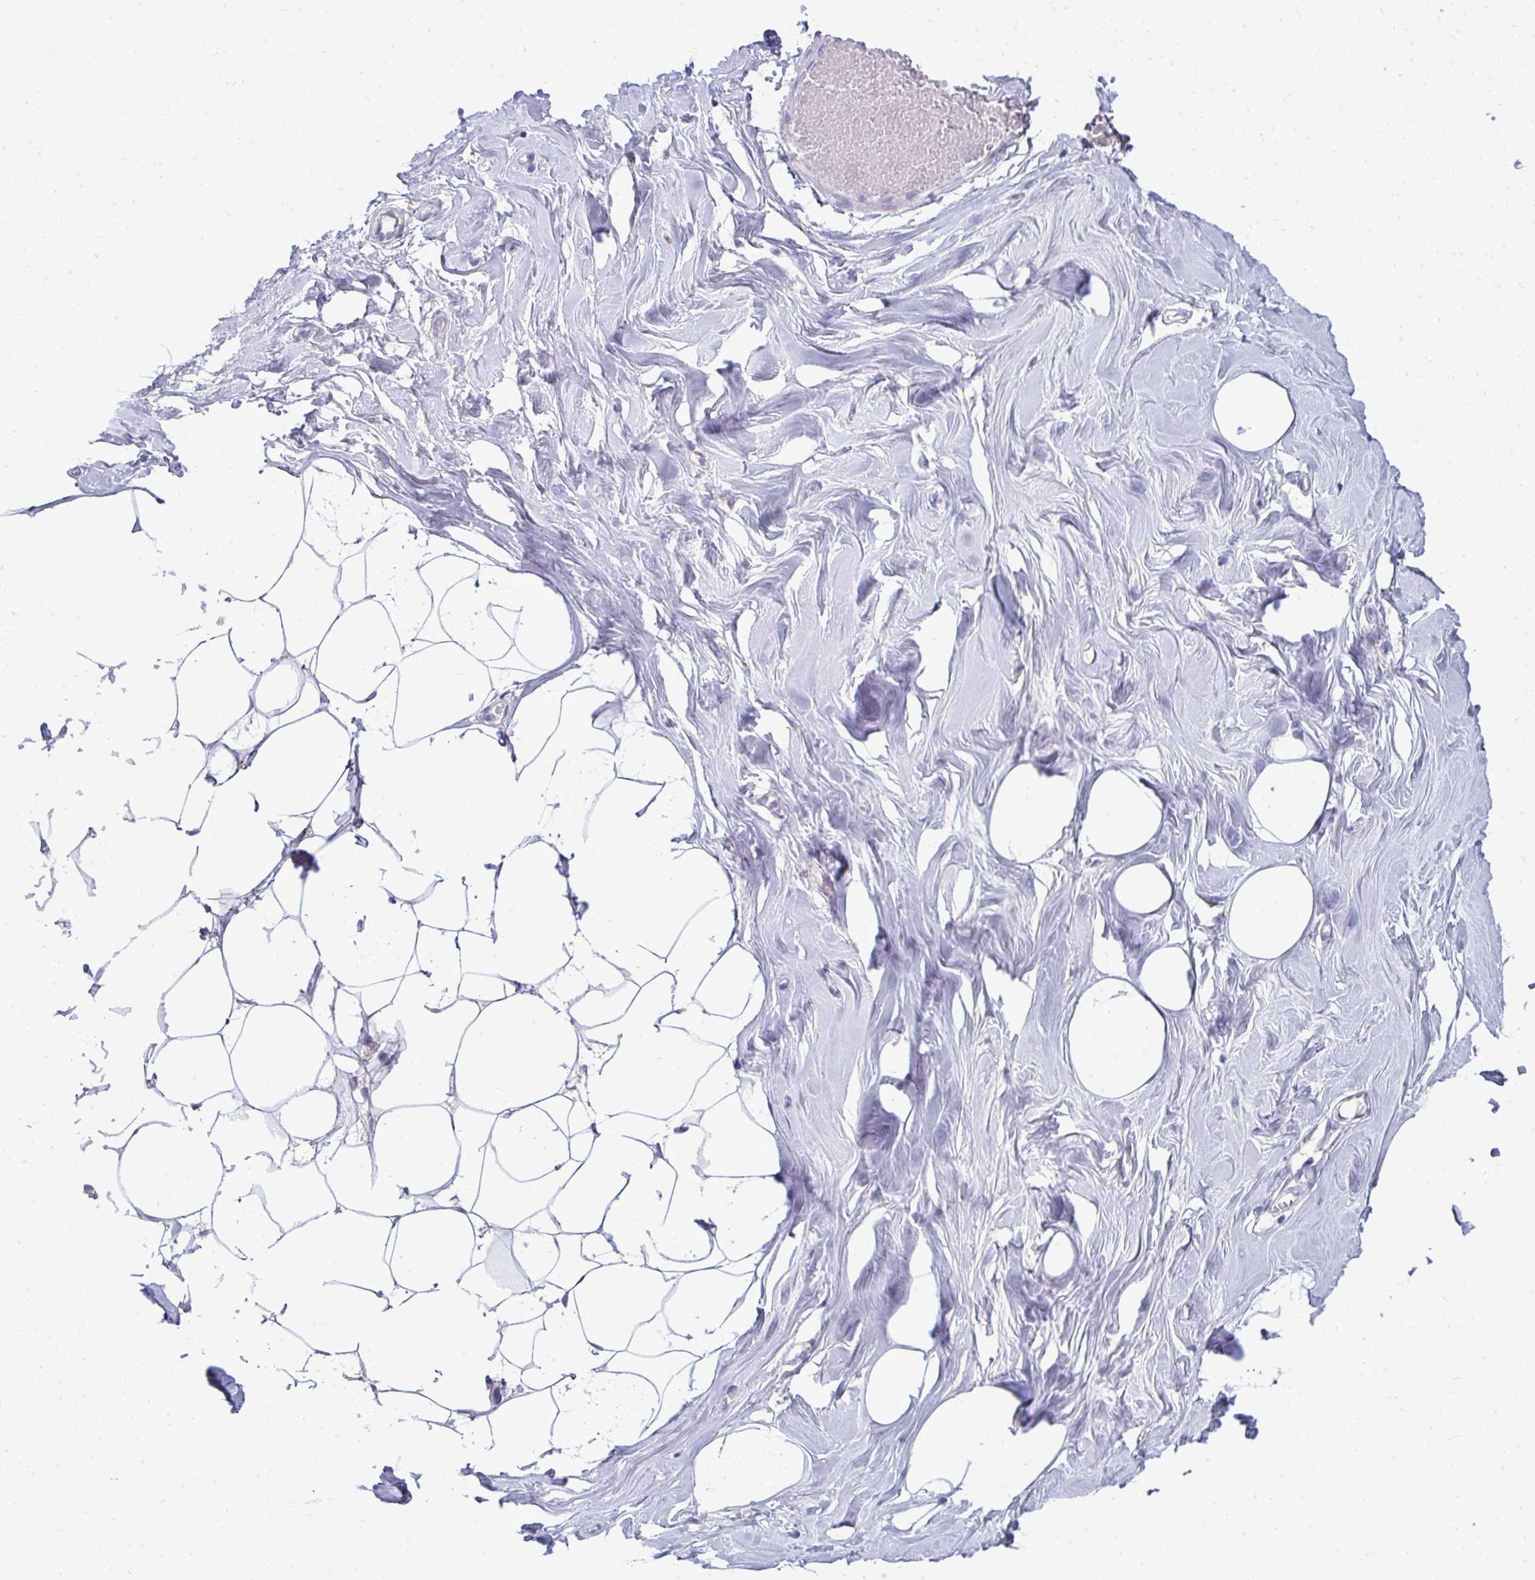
{"staining": {"intensity": "negative", "quantity": "none", "location": "none"}, "tissue": "breast", "cell_type": "Adipocytes", "image_type": "normal", "snomed": [{"axis": "morphology", "description": "Normal tissue, NOS"}, {"axis": "topography", "description": "Breast"}], "caption": "An IHC photomicrograph of normal breast is shown. There is no staining in adipocytes of breast. (DAB (3,3'-diaminobenzidine) immunohistochemistry visualized using brightfield microscopy, high magnification).", "gene": "DTX4", "patient": {"sex": "female", "age": 27}}